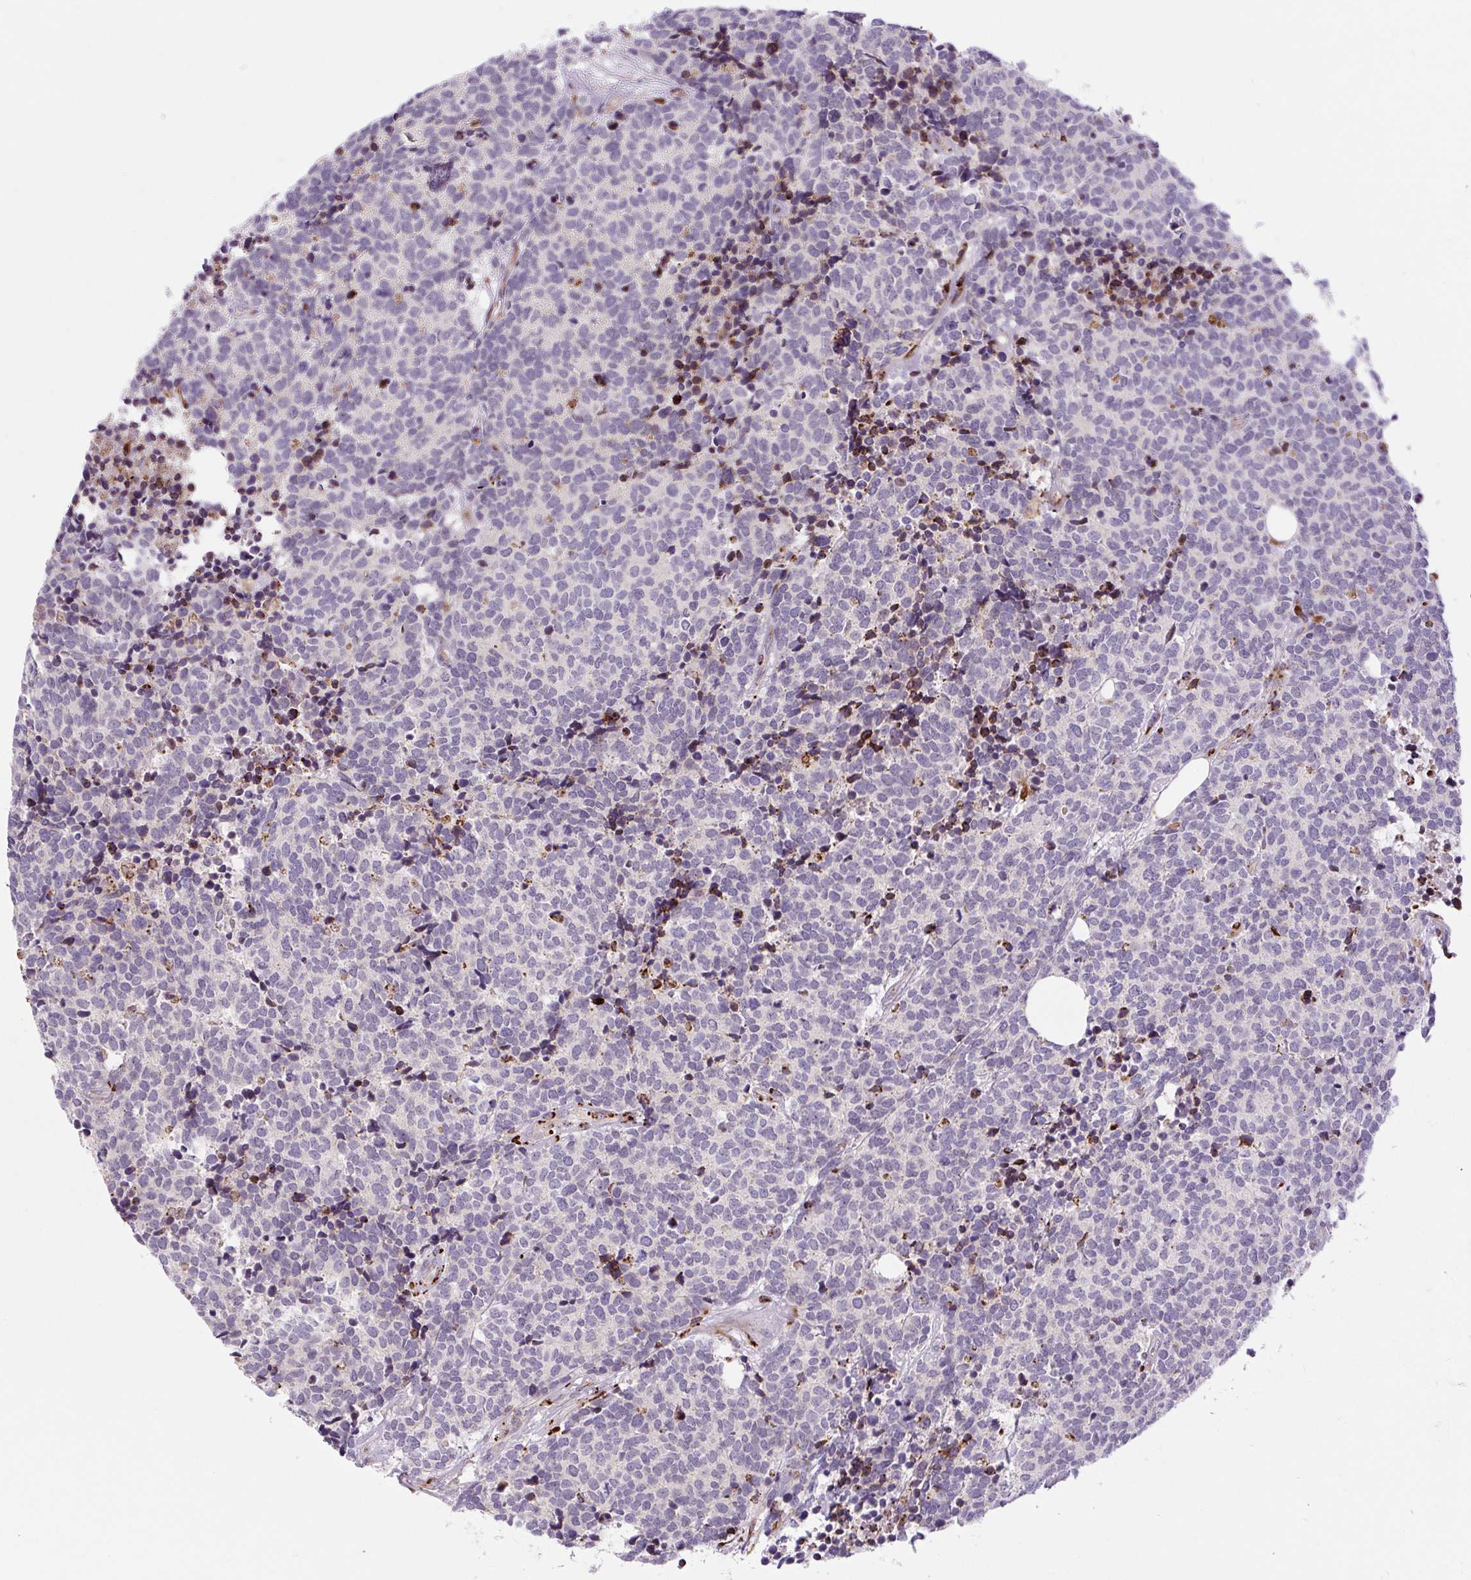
{"staining": {"intensity": "negative", "quantity": "none", "location": "none"}, "tissue": "carcinoid", "cell_type": "Tumor cells", "image_type": "cancer", "snomed": [{"axis": "morphology", "description": "Carcinoid, malignant, NOS"}, {"axis": "topography", "description": "Skin"}], "caption": "Protein analysis of carcinoid exhibits no significant positivity in tumor cells.", "gene": "DISP3", "patient": {"sex": "female", "age": 79}}